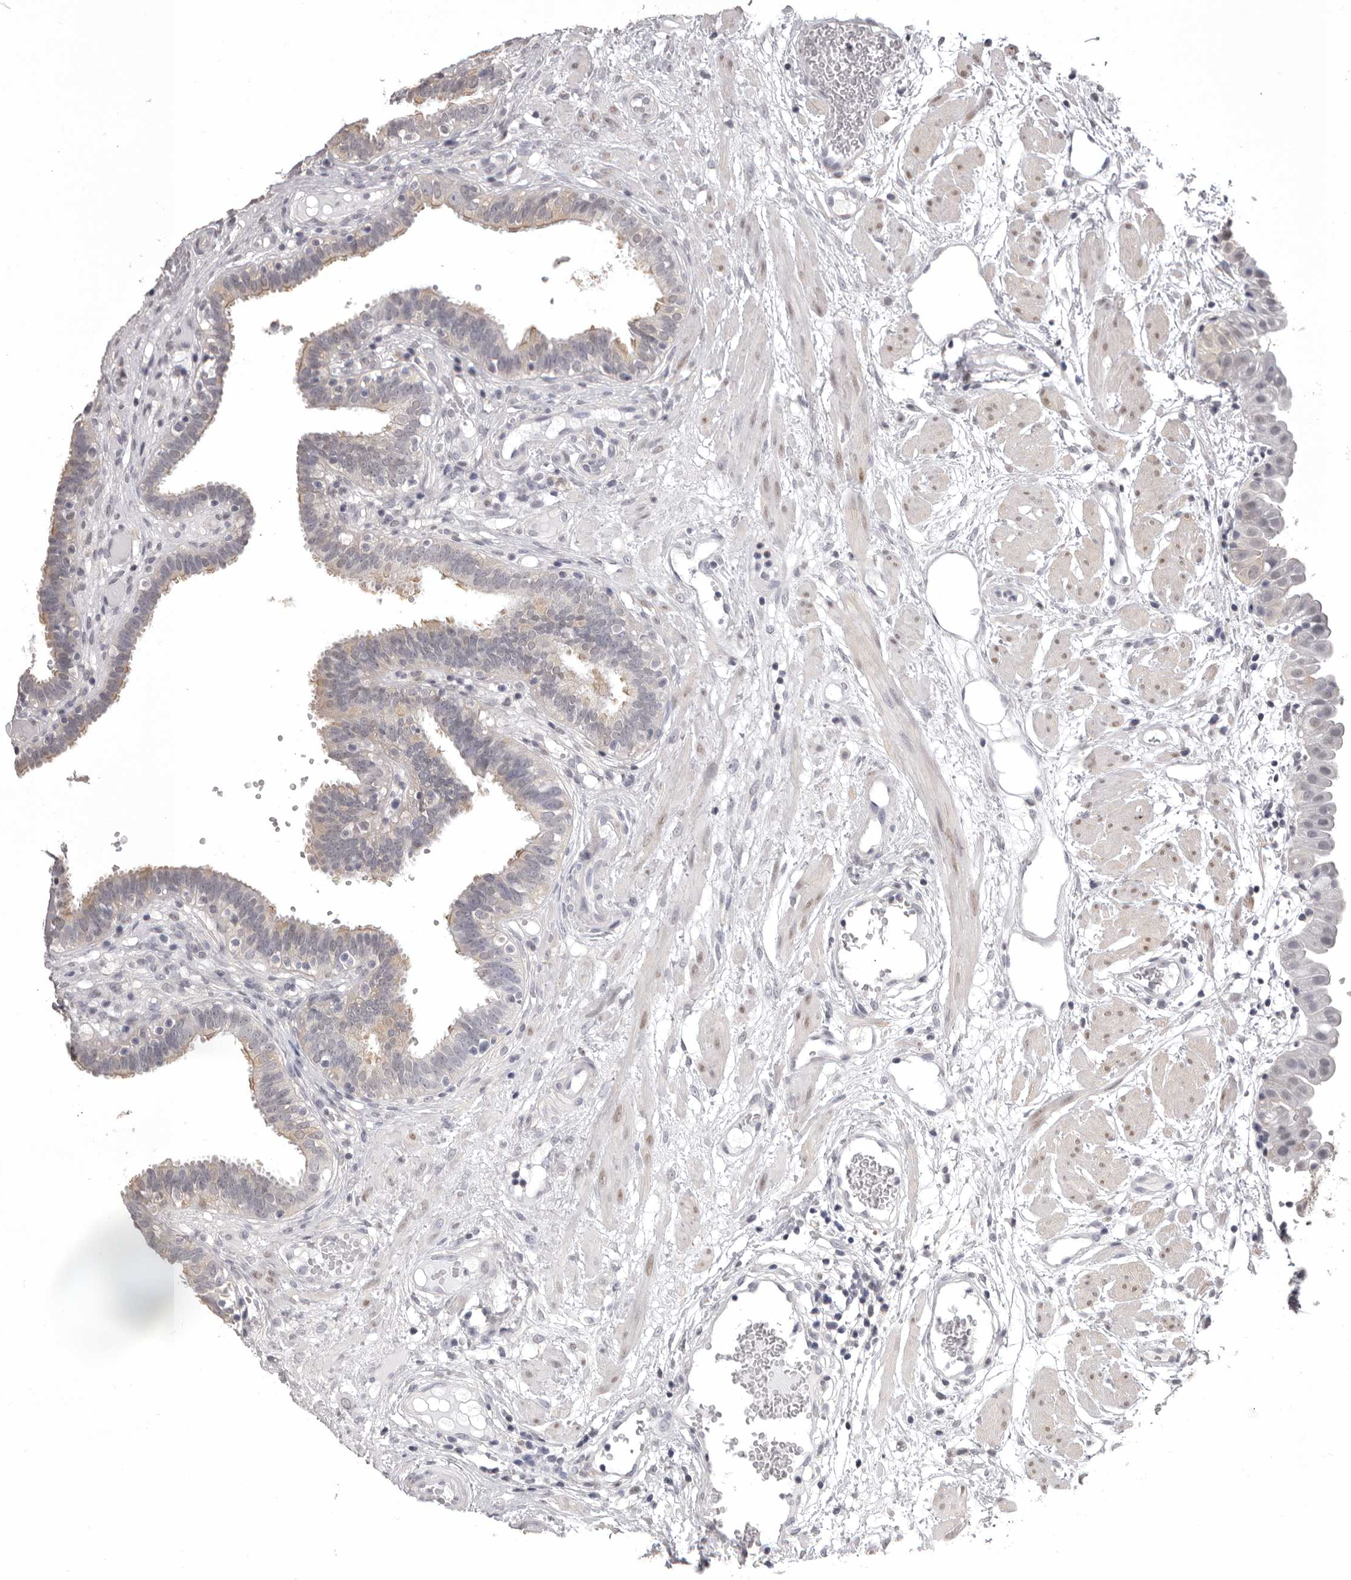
{"staining": {"intensity": "weak", "quantity": ">75%", "location": "cytoplasmic/membranous"}, "tissue": "fallopian tube", "cell_type": "Glandular cells", "image_type": "normal", "snomed": [{"axis": "morphology", "description": "Normal tissue, NOS"}, {"axis": "topography", "description": "Fallopian tube"}, {"axis": "topography", "description": "Placenta"}], "caption": "Immunohistochemical staining of normal human fallopian tube displays low levels of weak cytoplasmic/membranous staining in about >75% of glandular cells.", "gene": "MDH1", "patient": {"sex": "female", "age": 32}}